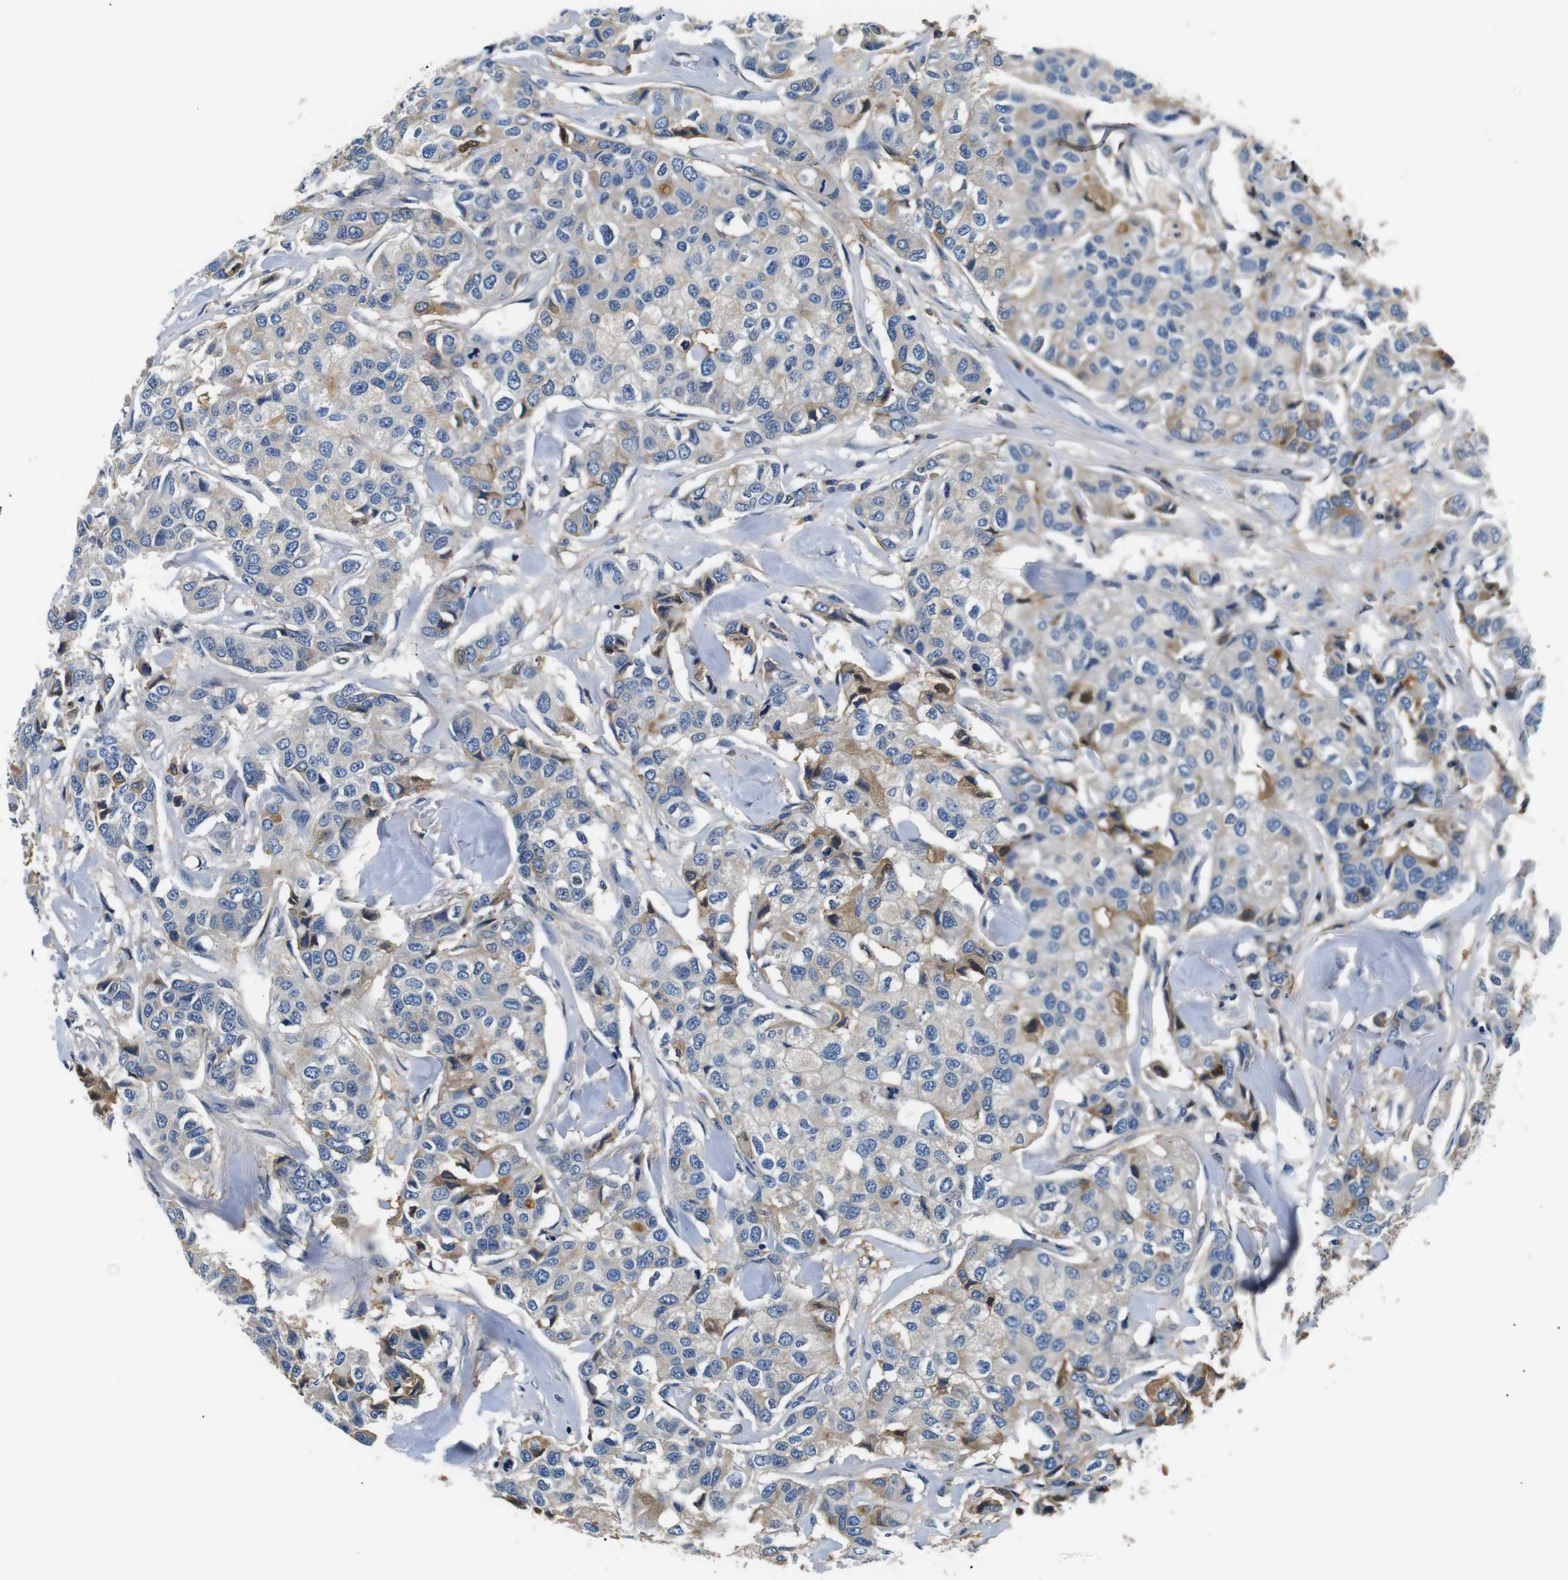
{"staining": {"intensity": "moderate", "quantity": "<25%", "location": "cytoplasmic/membranous,nuclear"}, "tissue": "breast cancer", "cell_type": "Tumor cells", "image_type": "cancer", "snomed": [{"axis": "morphology", "description": "Duct carcinoma"}, {"axis": "topography", "description": "Breast"}], "caption": "This is a histology image of immunohistochemistry (IHC) staining of invasive ductal carcinoma (breast), which shows moderate staining in the cytoplasmic/membranous and nuclear of tumor cells.", "gene": "LHCGR", "patient": {"sex": "female", "age": 80}}